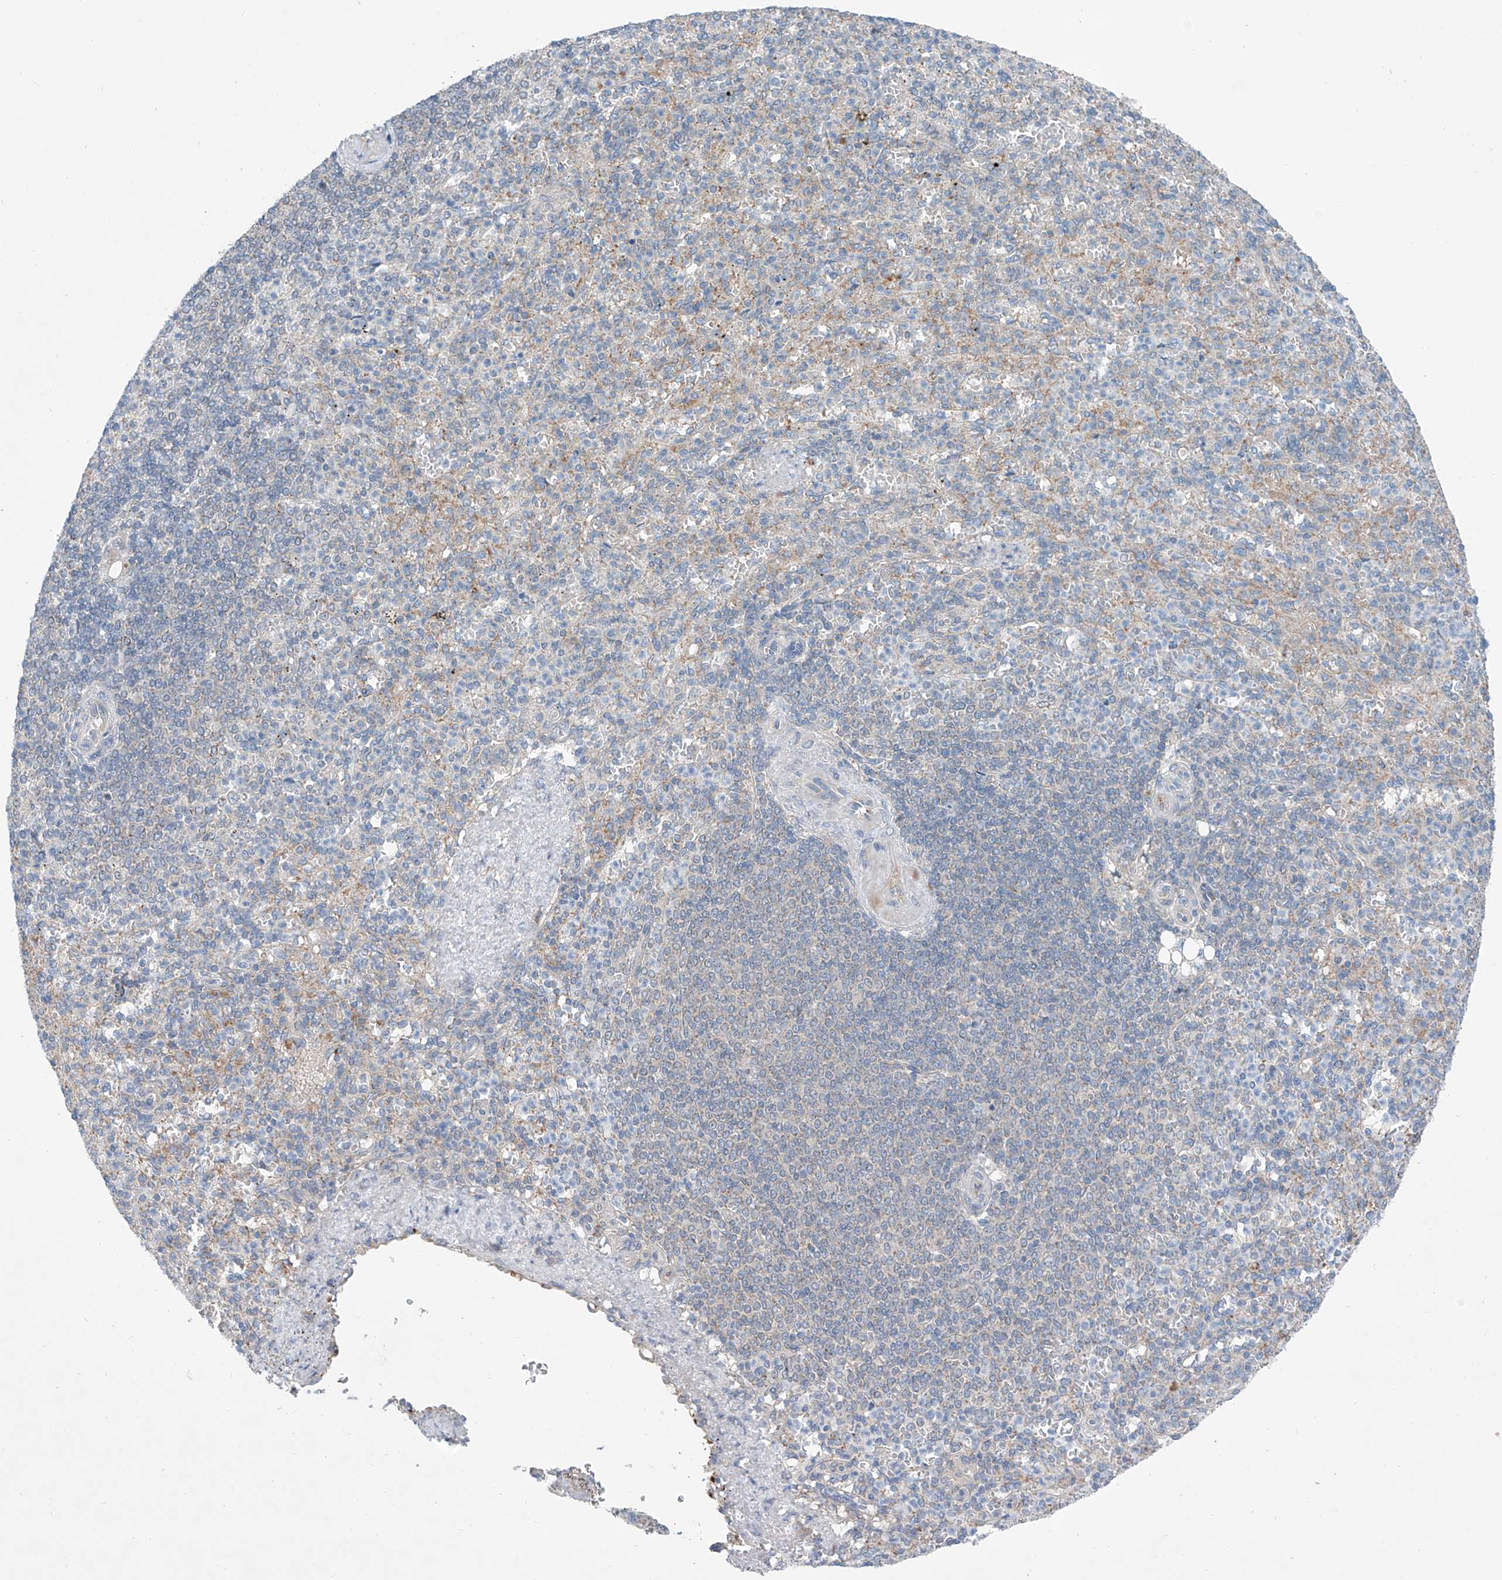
{"staining": {"intensity": "negative", "quantity": "none", "location": "none"}, "tissue": "spleen", "cell_type": "Cells in red pulp", "image_type": "normal", "snomed": [{"axis": "morphology", "description": "Normal tissue, NOS"}, {"axis": "topography", "description": "Spleen"}], "caption": "An immunohistochemistry histopathology image of unremarkable spleen is shown. There is no staining in cells in red pulp of spleen. (Immunohistochemistry (ihc), brightfield microscopy, high magnification).", "gene": "SIX4", "patient": {"sex": "female", "age": 74}}